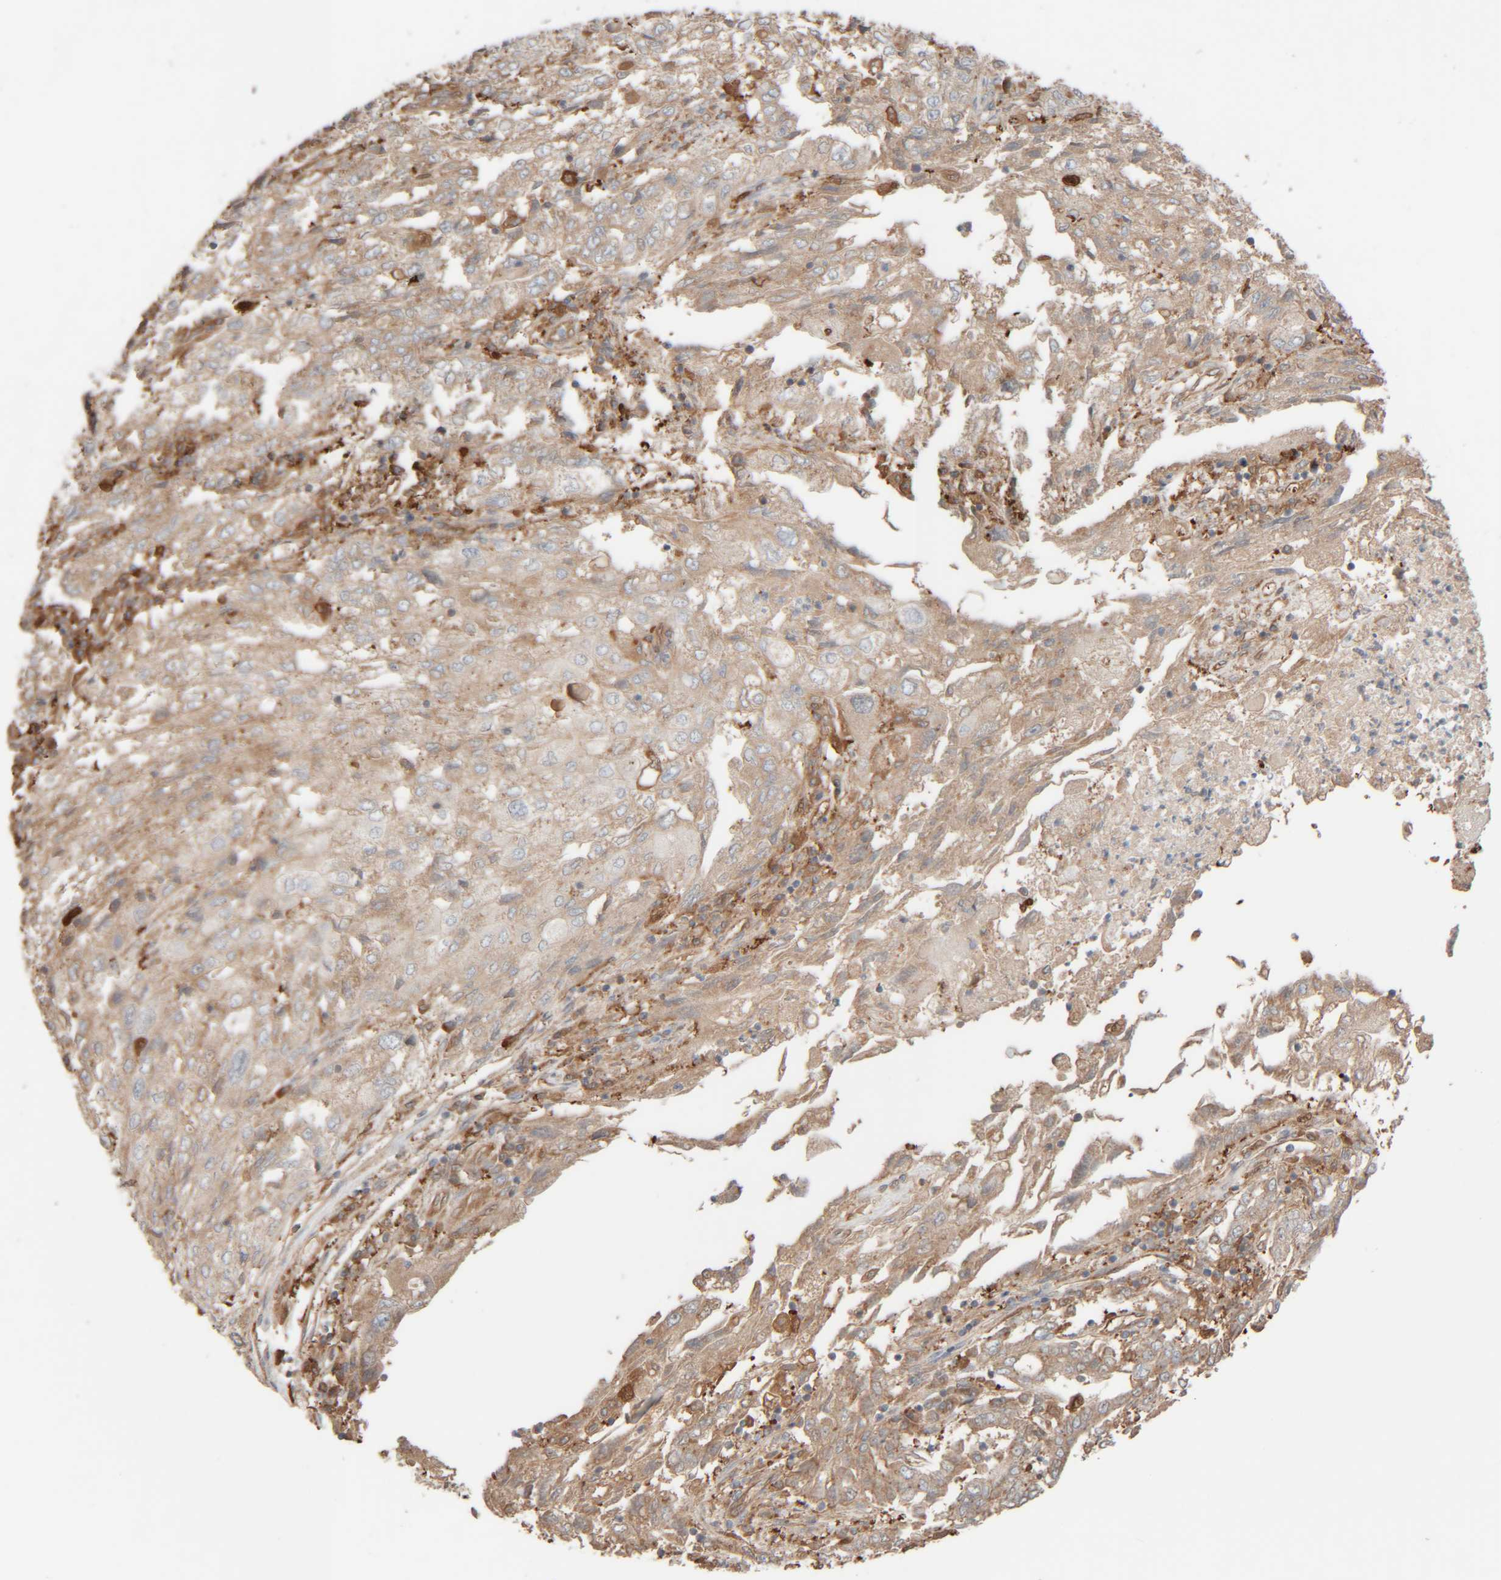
{"staining": {"intensity": "weak", "quantity": "25%-75%", "location": "cytoplasmic/membranous"}, "tissue": "endometrial cancer", "cell_type": "Tumor cells", "image_type": "cancer", "snomed": [{"axis": "morphology", "description": "Adenocarcinoma, NOS"}, {"axis": "topography", "description": "Endometrium"}], "caption": "Immunohistochemistry staining of endometrial cancer (adenocarcinoma), which displays low levels of weak cytoplasmic/membranous positivity in about 25%-75% of tumor cells indicating weak cytoplasmic/membranous protein positivity. The staining was performed using DAB (3,3'-diaminobenzidine) (brown) for protein detection and nuclei were counterstained in hematoxylin (blue).", "gene": "TMEM192", "patient": {"sex": "female", "age": 49}}